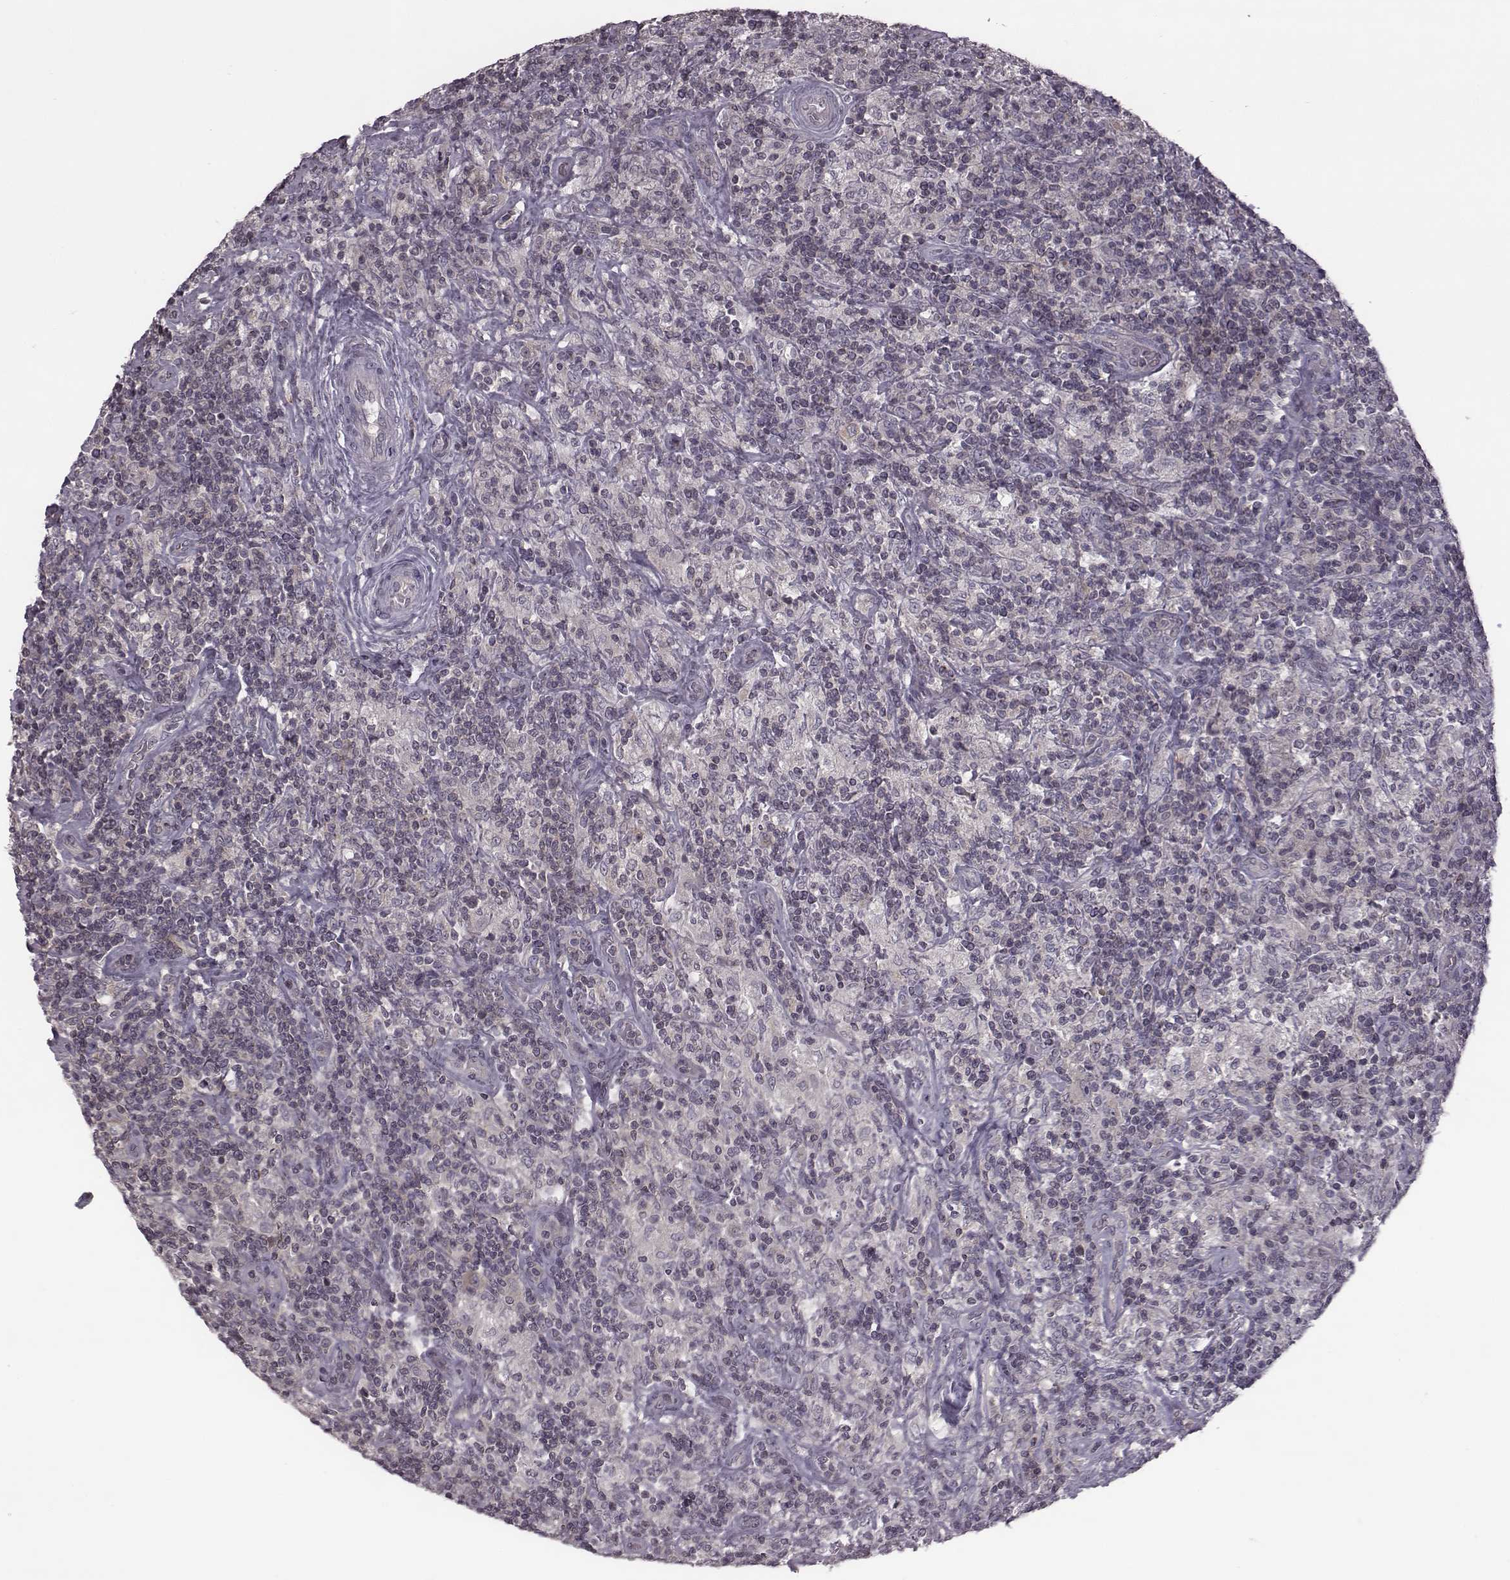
{"staining": {"intensity": "negative", "quantity": "none", "location": "none"}, "tissue": "lymphoma", "cell_type": "Tumor cells", "image_type": "cancer", "snomed": [{"axis": "morphology", "description": "Hodgkin's disease, NOS"}, {"axis": "topography", "description": "Lymph node"}], "caption": "Hodgkin's disease was stained to show a protein in brown. There is no significant staining in tumor cells.", "gene": "BICDL1", "patient": {"sex": "male", "age": 70}}